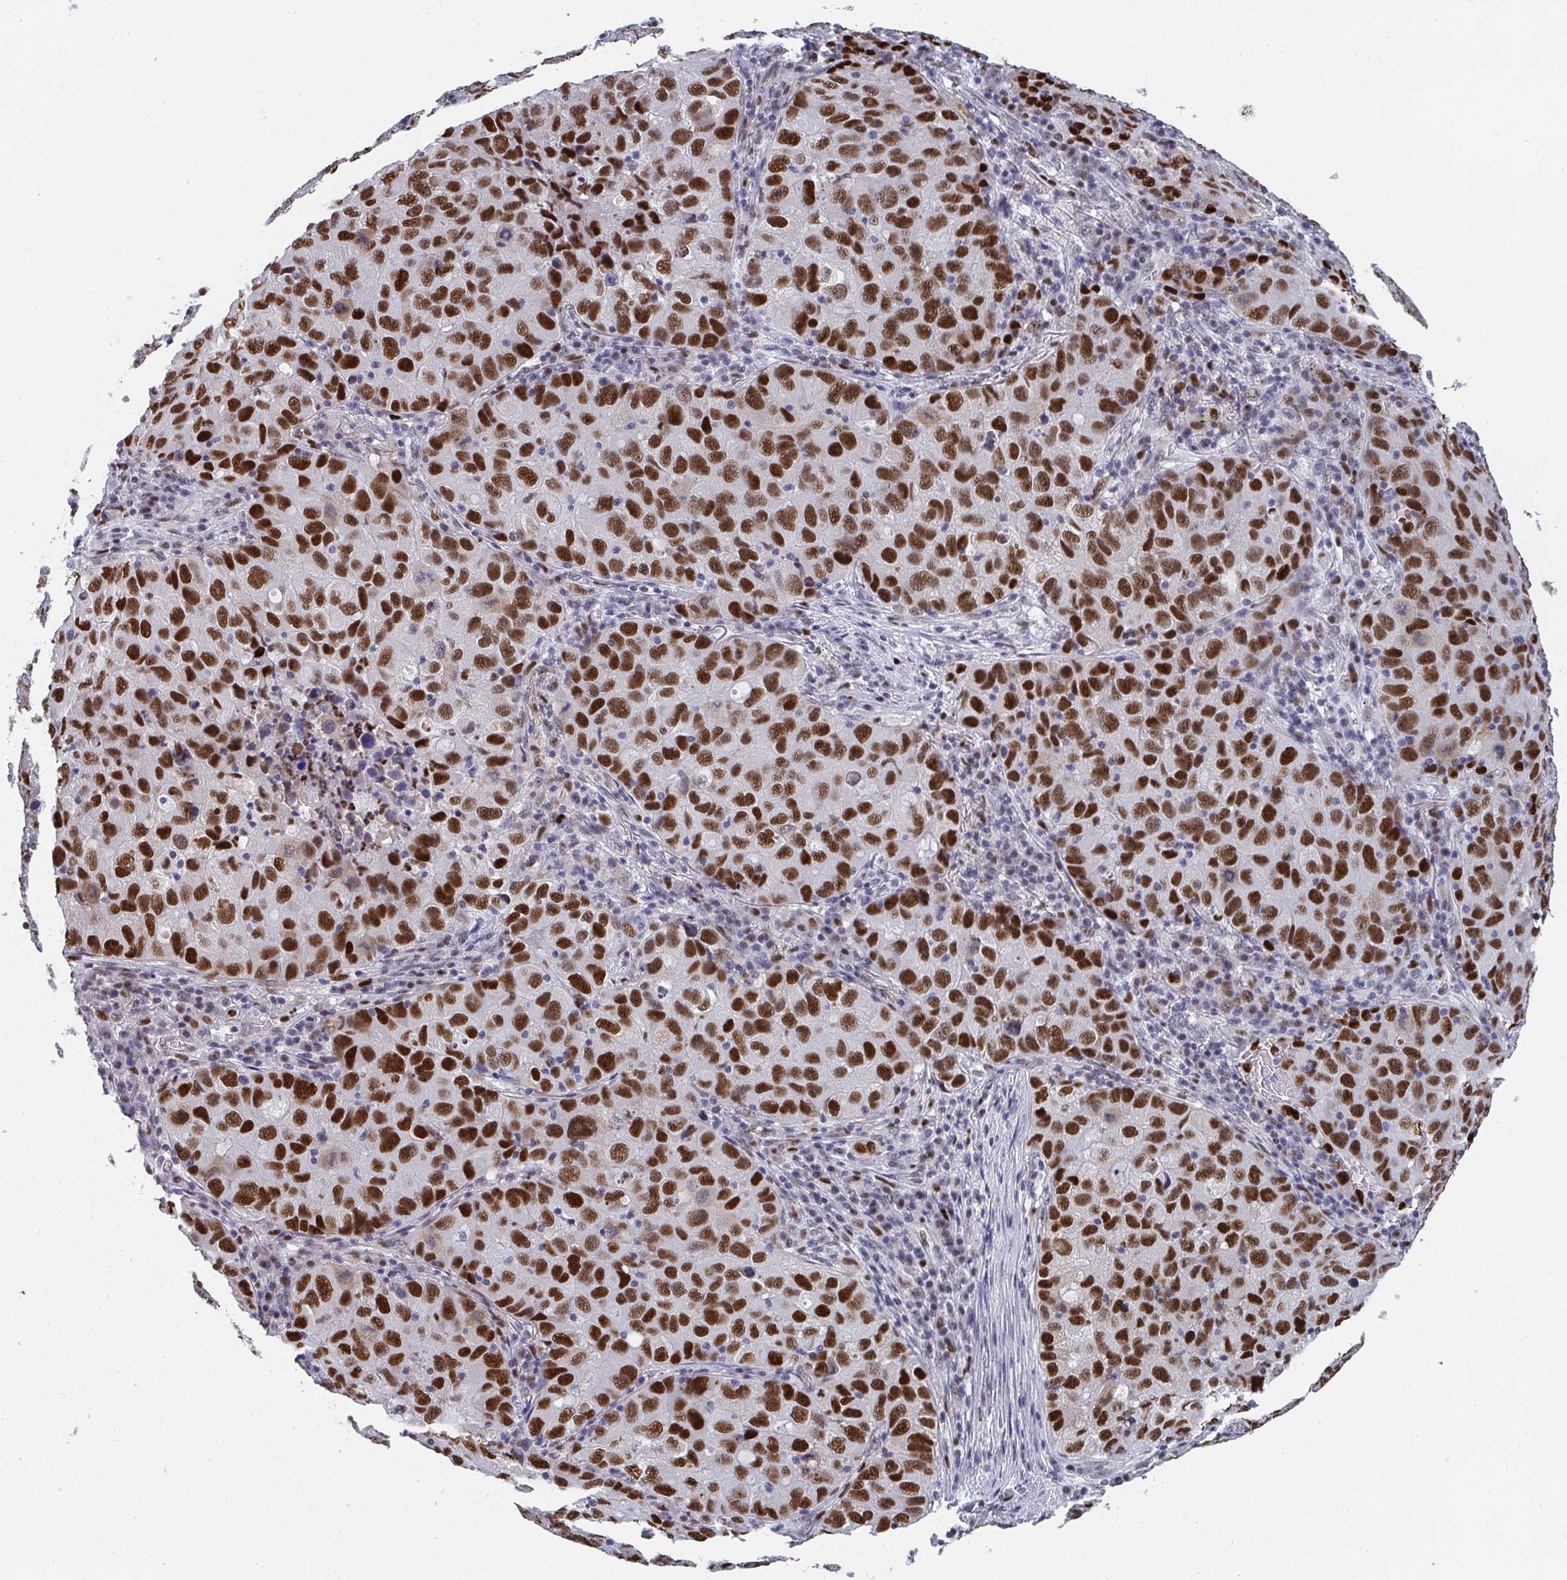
{"staining": {"intensity": "strong", "quantity": ">75%", "location": "nuclear"}, "tissue": "lung cancer", "cell_type": "Tumor cells", "image_type": "cancer", "snomed": [{"axis": "morphology", "description": "Normal morphology"}, {"axis": "morphology", "description": "Adenocarcinoma, NOS"}, {"axis": "topography", "description": "Lymph node"}, {"axis": "topography", "description": "Lung"}], "caption": "Protein positivity by immunohistochemistry (IHC) reveals strong nuclear positivity in approximately >75% of tumor cells in adenocarcinoma (lung).", "gene": "JDP2", "patient": {"sex": "female", "age": 51}}